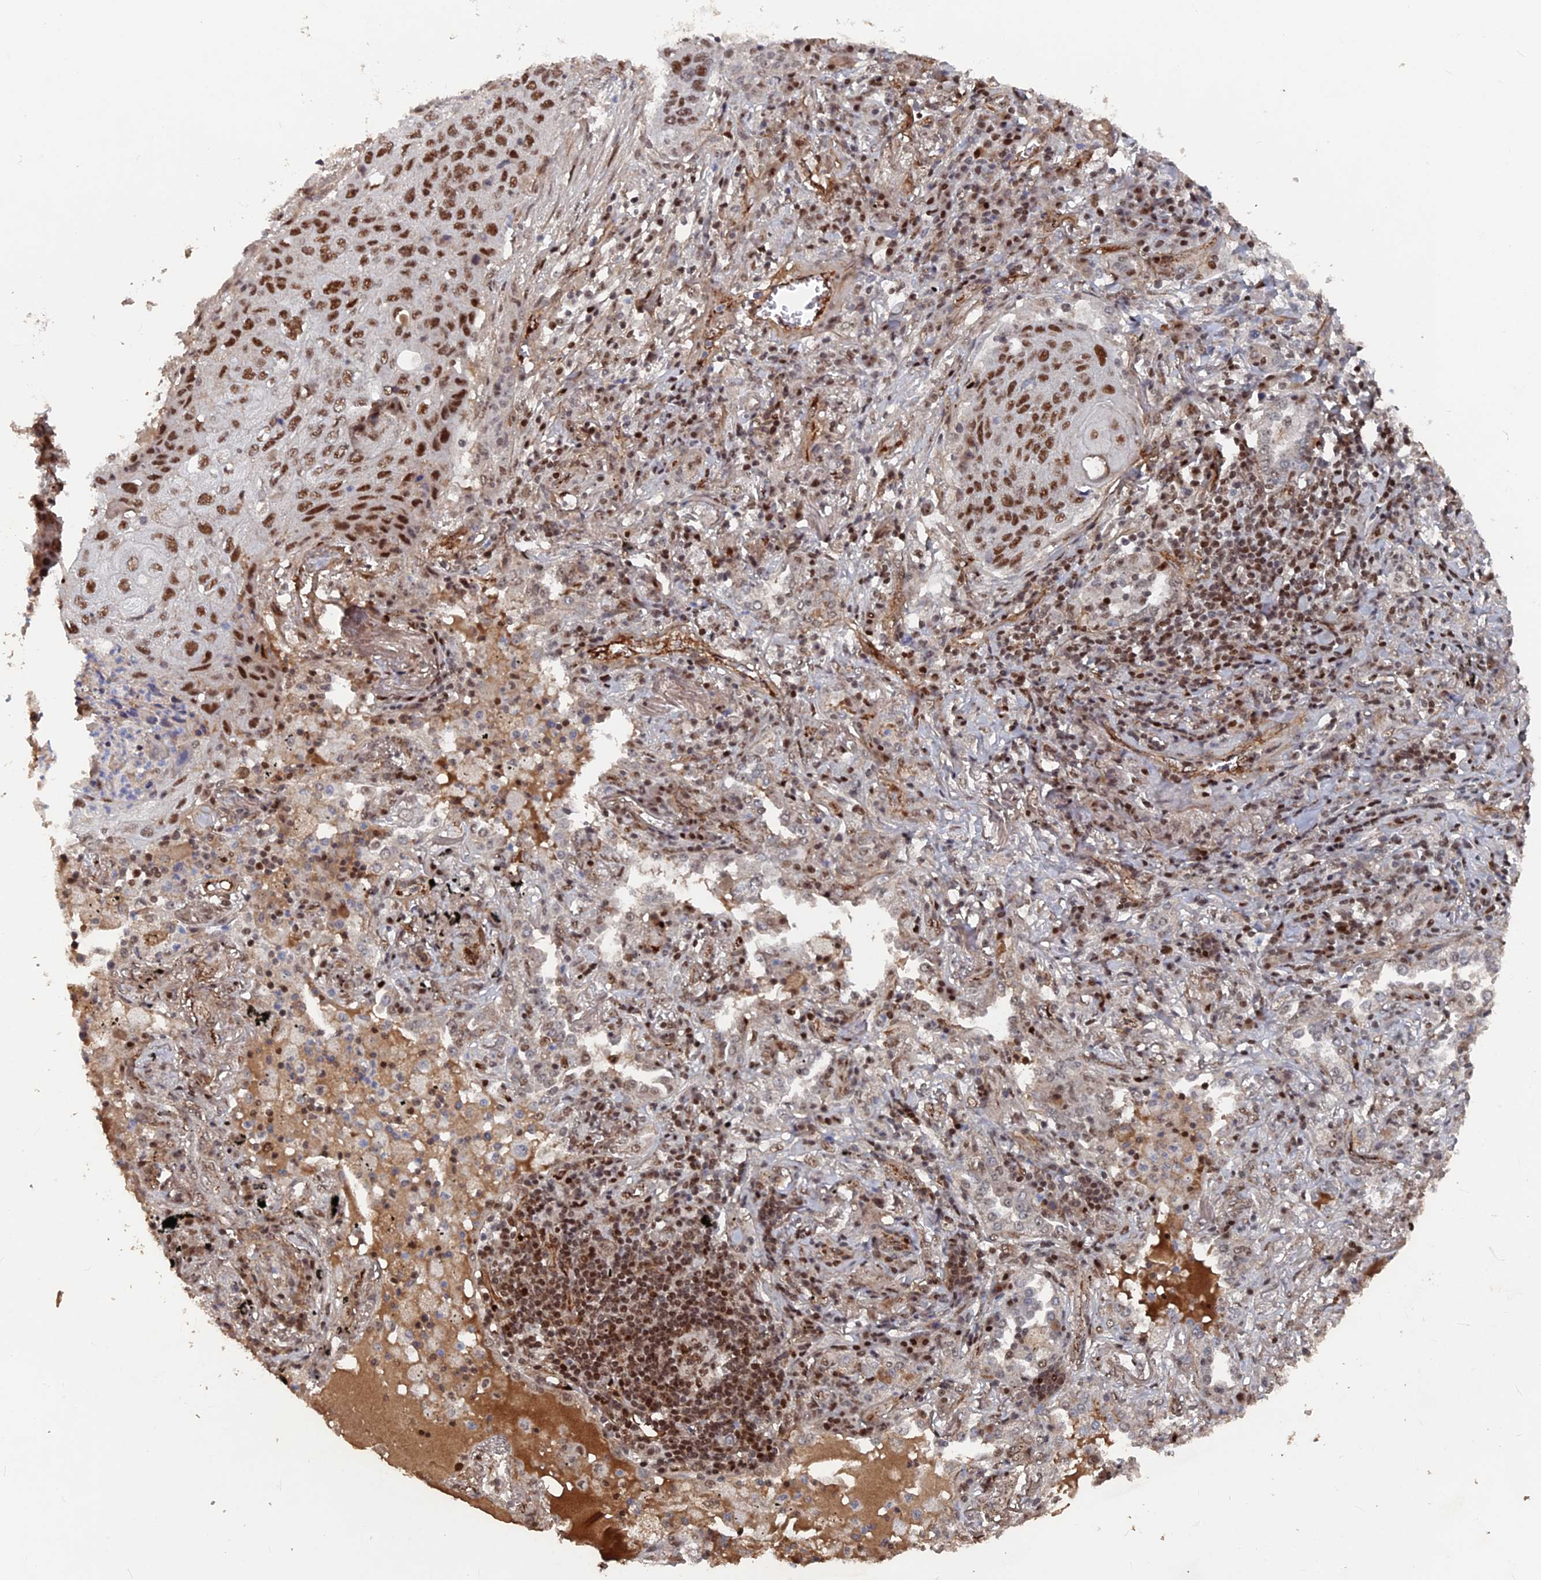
{"staining": {"intensity": "strong", "quantity": ">75%", "location": "nuclear"}, "tissue": "lung cancer", "cell_type": "Tumor cells", "image_type": "cancer", "snomed": [{"axis": "morphology", "description": "Squamous cell carcinoma, NOS"}, {"axis": "topography", "description": "Lung"}], "caption": "Approximately >75% of tumor cells in human lung cancer (squamous cell carcinoma) demonstrate strong nuclear protein expression as visualized by brown immunohistochemical staining.", "gene": "SH3D21", "patient": {"sex": "female", "age": 63}}